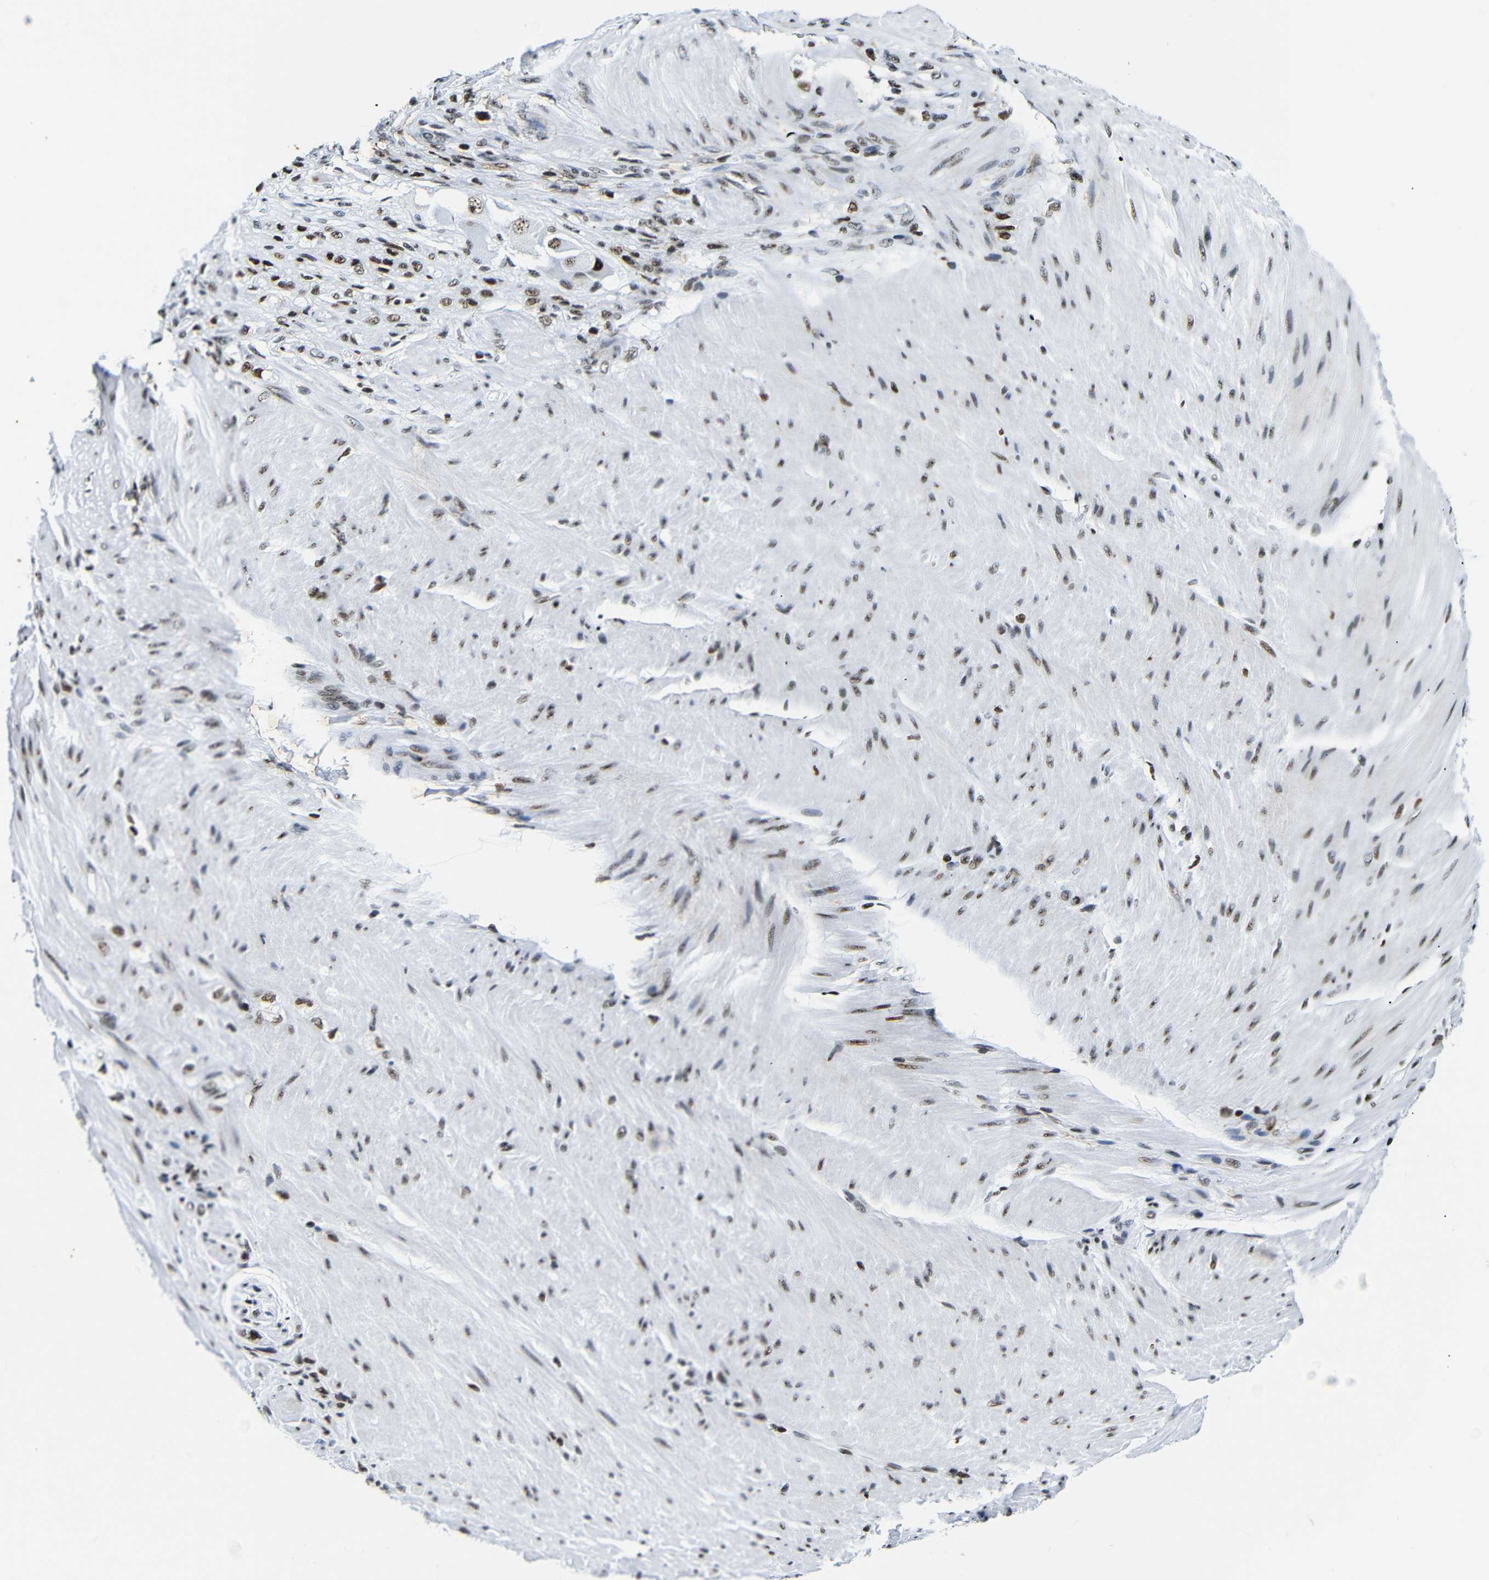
{"staining": {"intensity": "strong", "quantity": ">75%", "location": "nuclear"}, "tissue": "stomach cancer", "cell_type": "Tumor cells", "image_type": "cancer", "snomed": [{"axis": "morphology", "description": "Adenocarcinoma, NOS"}, {"axis": "topography", "description": "Stomach"}], "caption": "Immunohistochemistry (IHC) image of neoplastic tissue: human stomach cancer (adenocarcinoma) stained using immunohistochemistry reveals high levels of strong protein expression localized specifically in the nuclear of tumor cells, appearing as a nuclear brown color.", "gene": "SRSF1", "patient": {"sex": "male", "age": 82}}